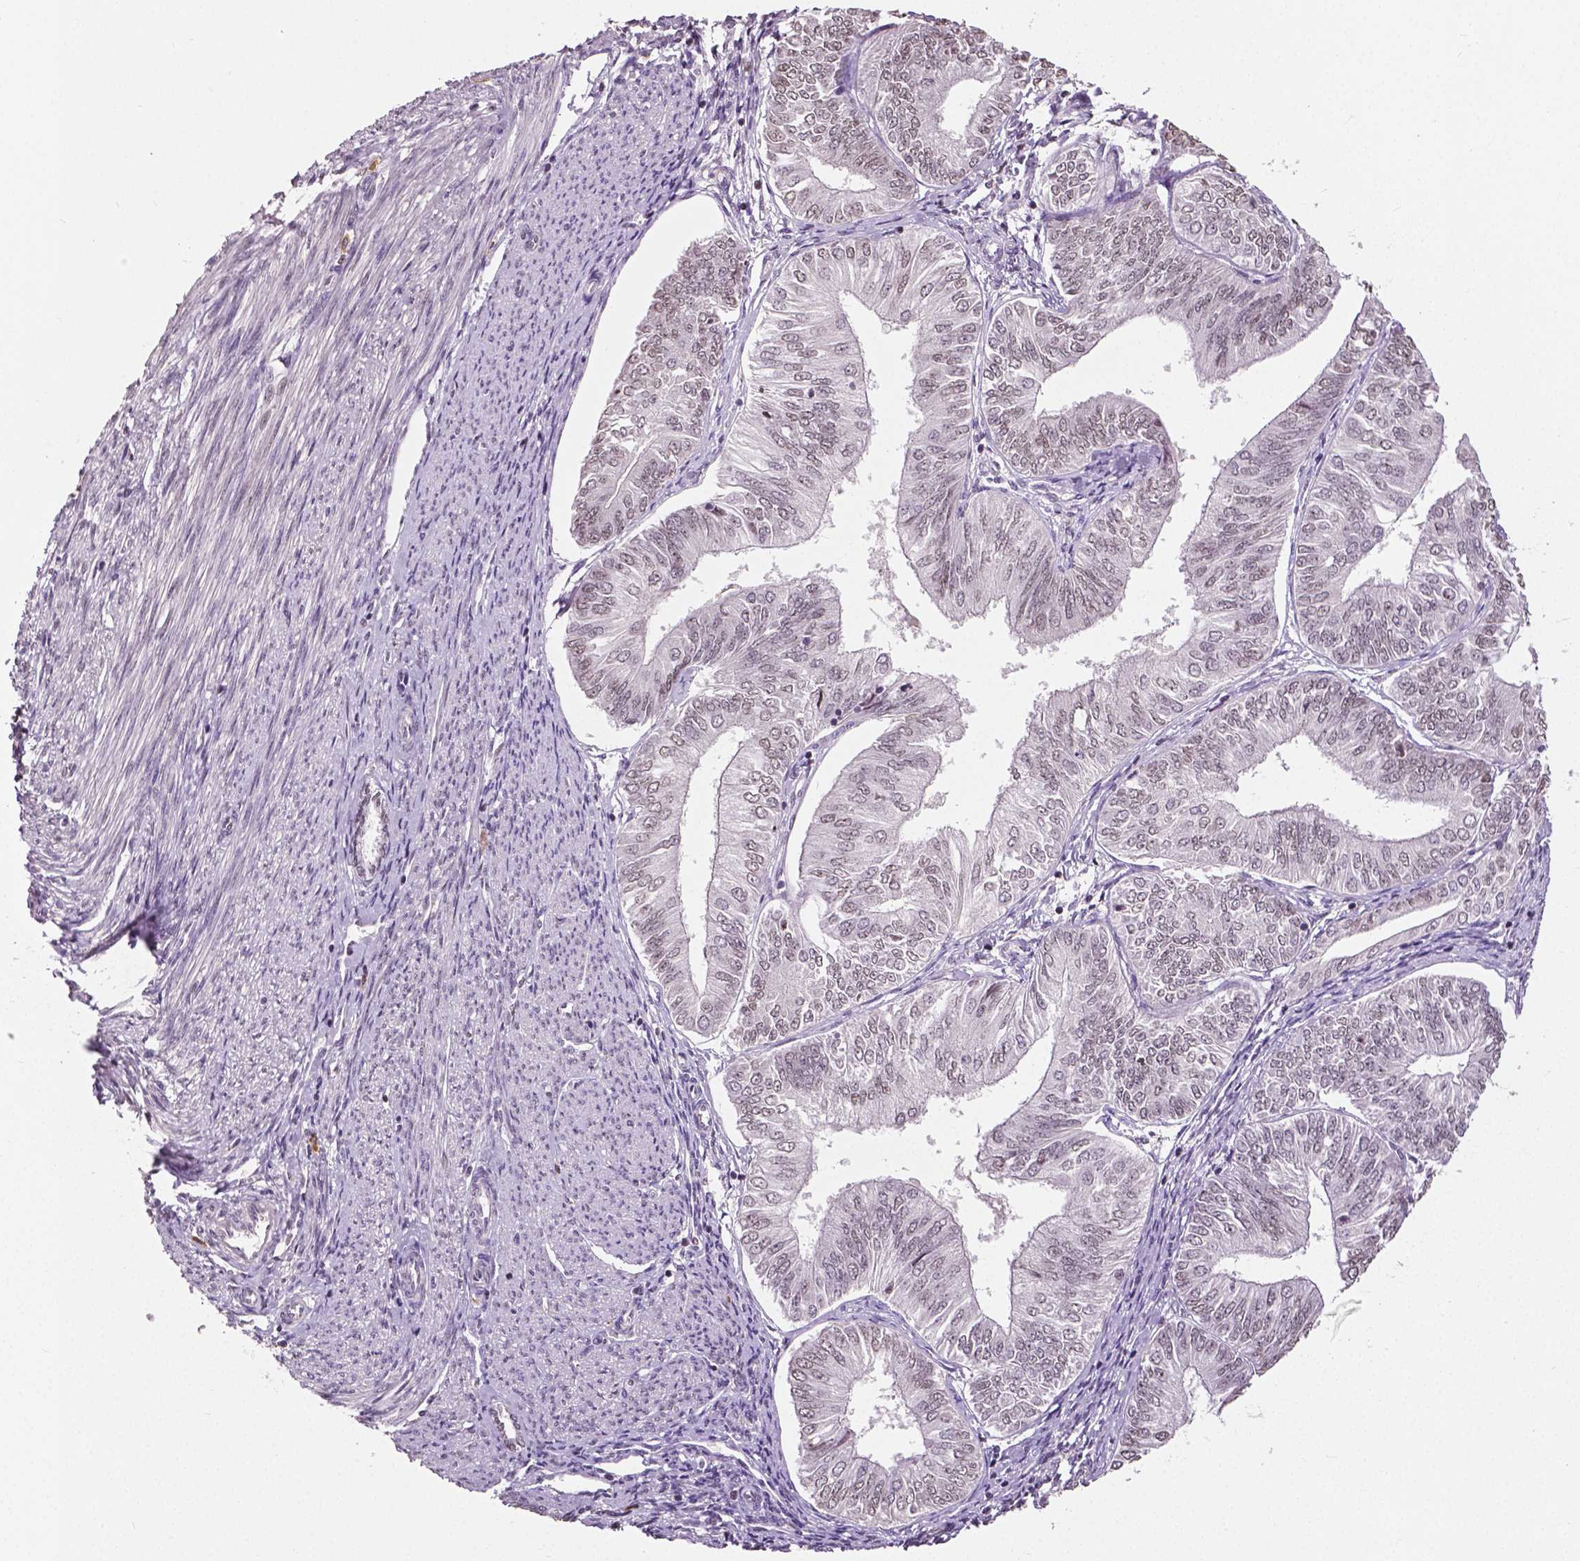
{"staining": {"intensity": "weak", "quantity": "25%-75%", "location": "nuclear"}, "tissue": "endometrial cancer", "cell_type": "Tumor cells", "image_type": "cancer", "snomed": [{"axis": "morphology", "description": "Adenocarcinoma, NOS"}, {"axis": "topography", "description": "Endometrium"}], "caption": "IHC (DAB (3,3'-diaminobenzidine)) staining of human endometrial adenocarcinoma demonstrates weak nuclear protein expression in approximately 25%-75% of tumor cells.", "gene": "DLX5", "patient": {"sex": "female", "age": 58}}